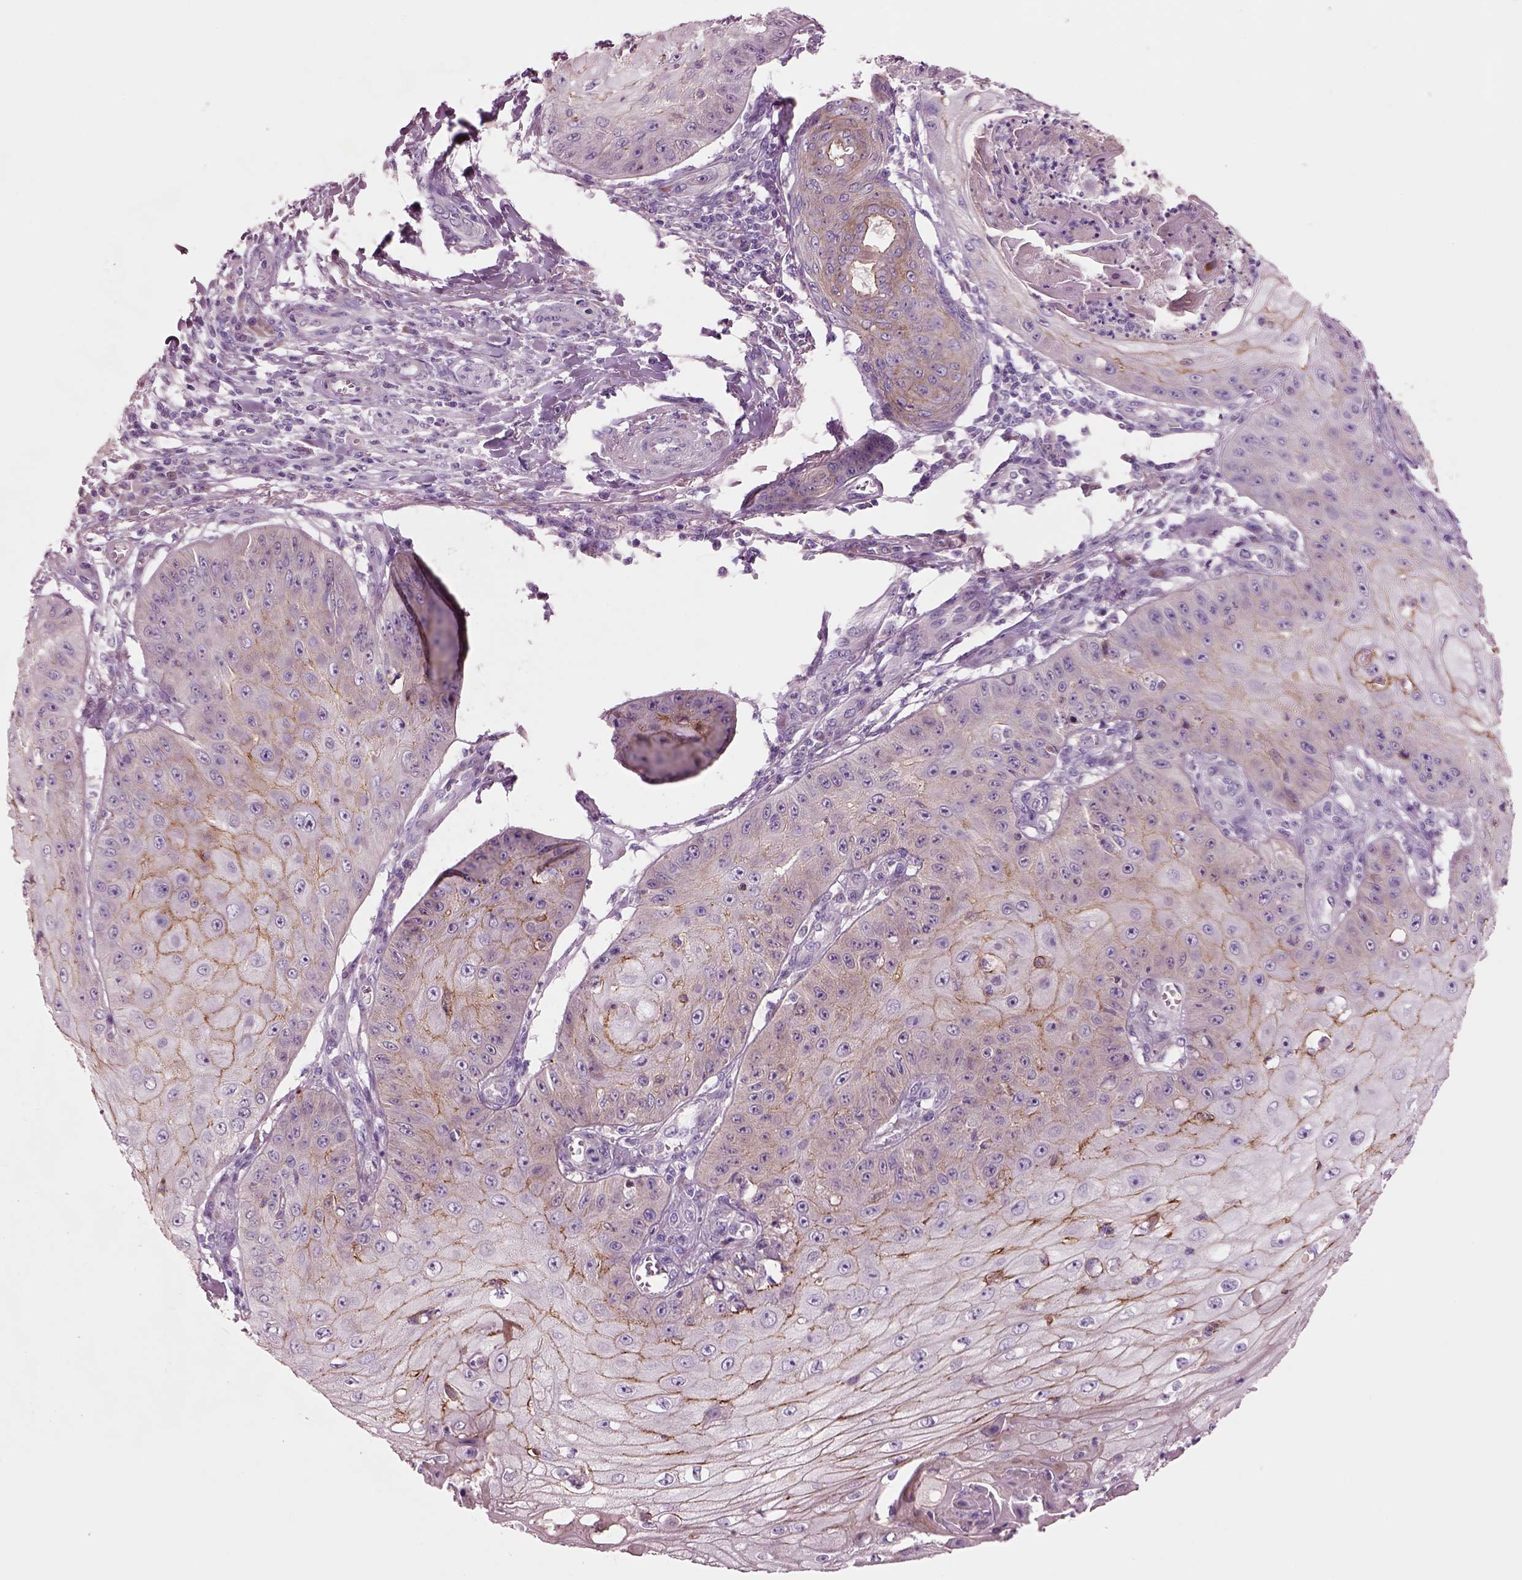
{"staining": {"intensity": "moderate", "quantity": "<25%", "location": "cytoplasmic/membranous"}, "tissue": "skin cancer", "cell_type": "Tumor cells", "image_type": "cancer", "snomed": [{"axis": "morphology", "description": "Squamous cell carcinoma, NOS"}, {"axis": "topography", "description": "Skin"}], "caption": "DAB immunohistochemical staining of skin cancer displays moderate cytoplasmic/membranous protein positivity in approximately <25% of tumor cells. The staining was performed using DAB, with brown indicating positive protein expression. Nuclei are stained blue with hematoxylin.", "gene": "PLPP7", "patient": {"sex": "male", "age": 70}}